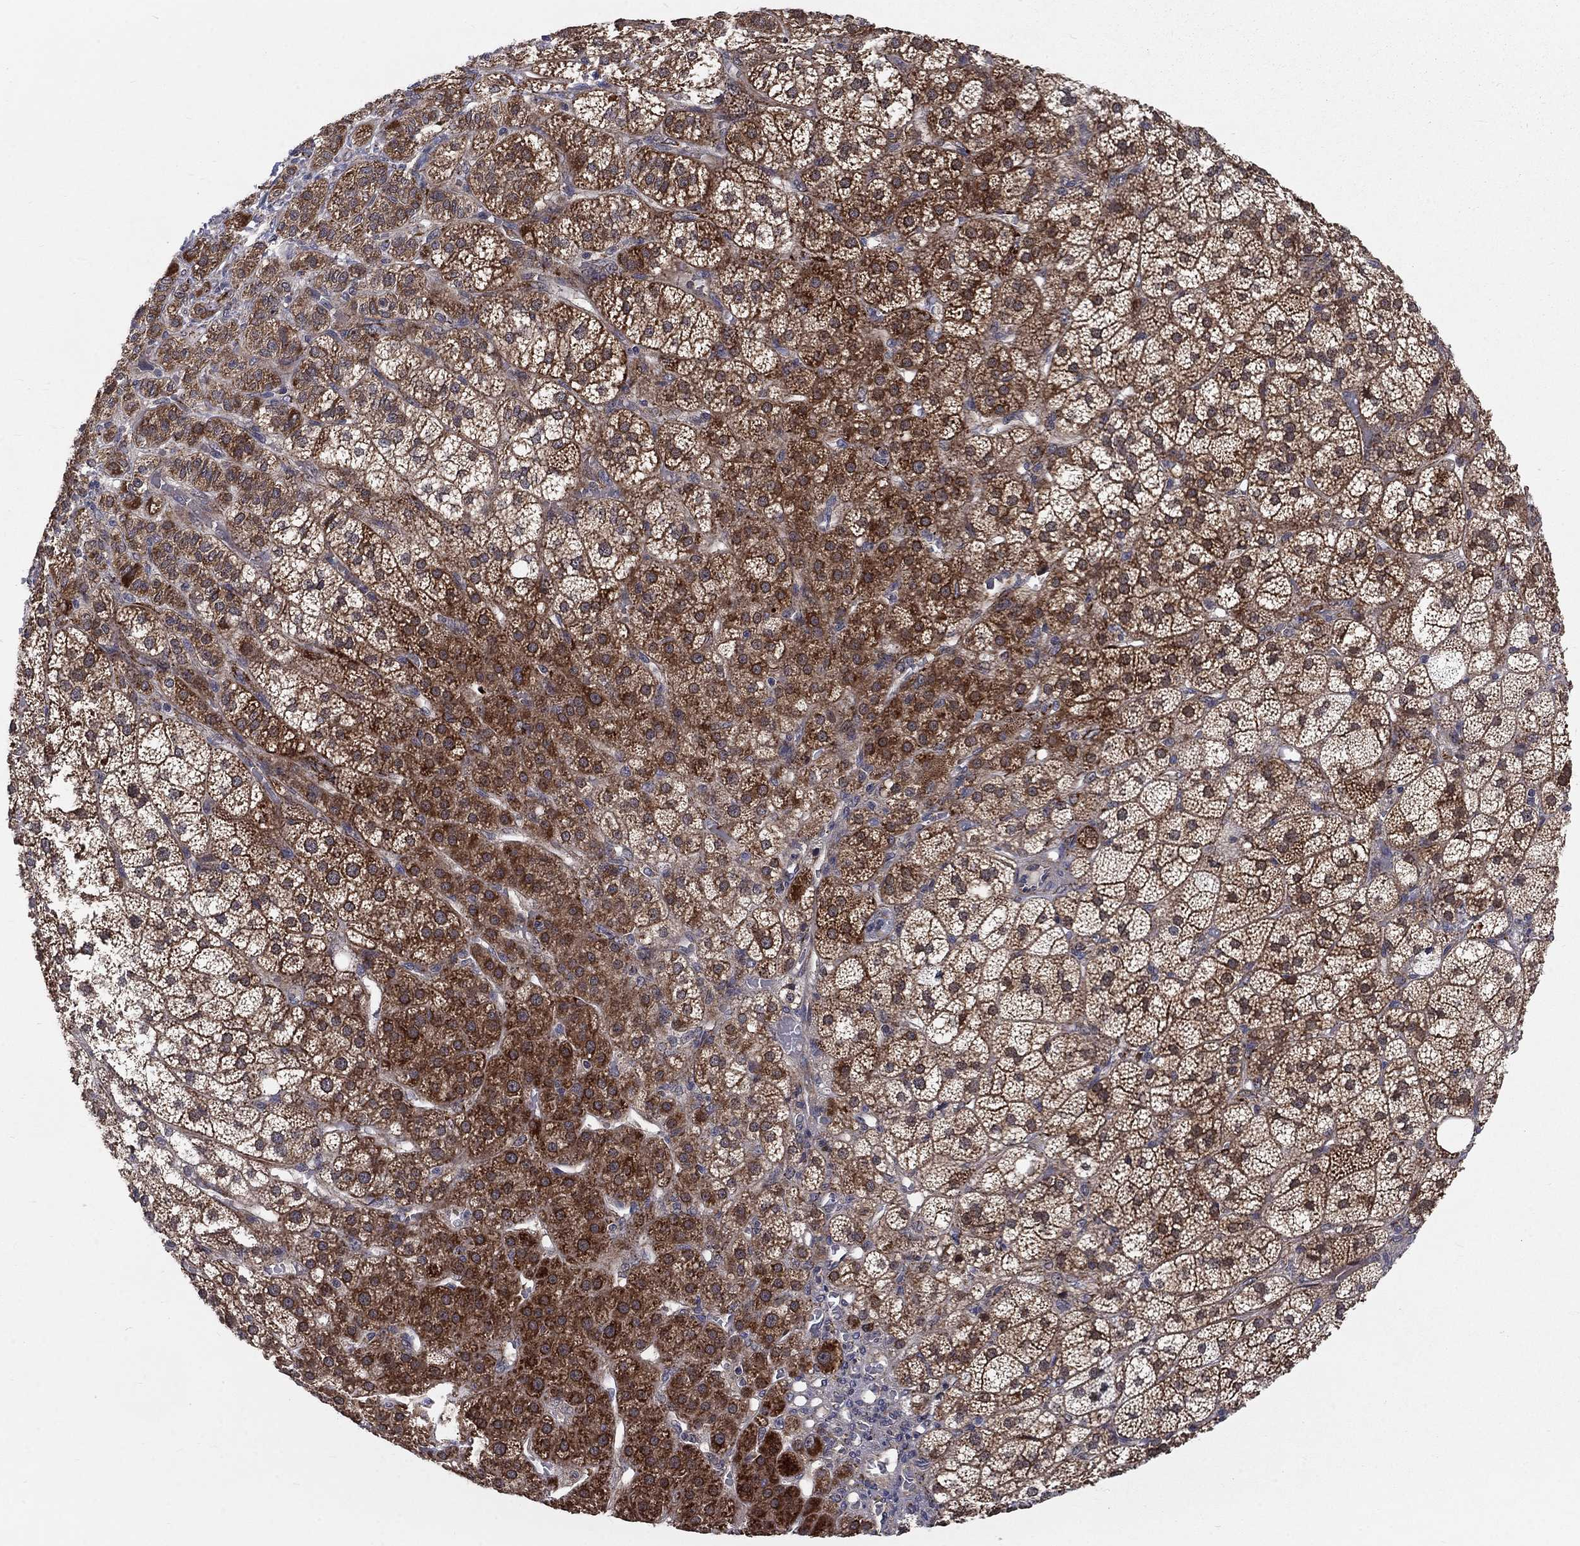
{"staining": {"intensity": "moderate", "quantity": "25%-75%", "location": "cytoplasmic/membranous,nuclear"}, "tissue": "adrenal gland", "cell_type": "Glandular cells", "image_type": "normal", "snomed": [{"axis": "morphology", "description": "Normal tissue, NOS"}, {"axis": "topography", "description": "Adrenal gland"}], "caption": "IHC of unremarkable human adrenal gland exhibits medium levels of moderate cytoplasmic/membranous,nuclear staining in about 25%-75% of glandular cells.", "gene": "NME7", "patient": {"sex": "female", "age": 60}}